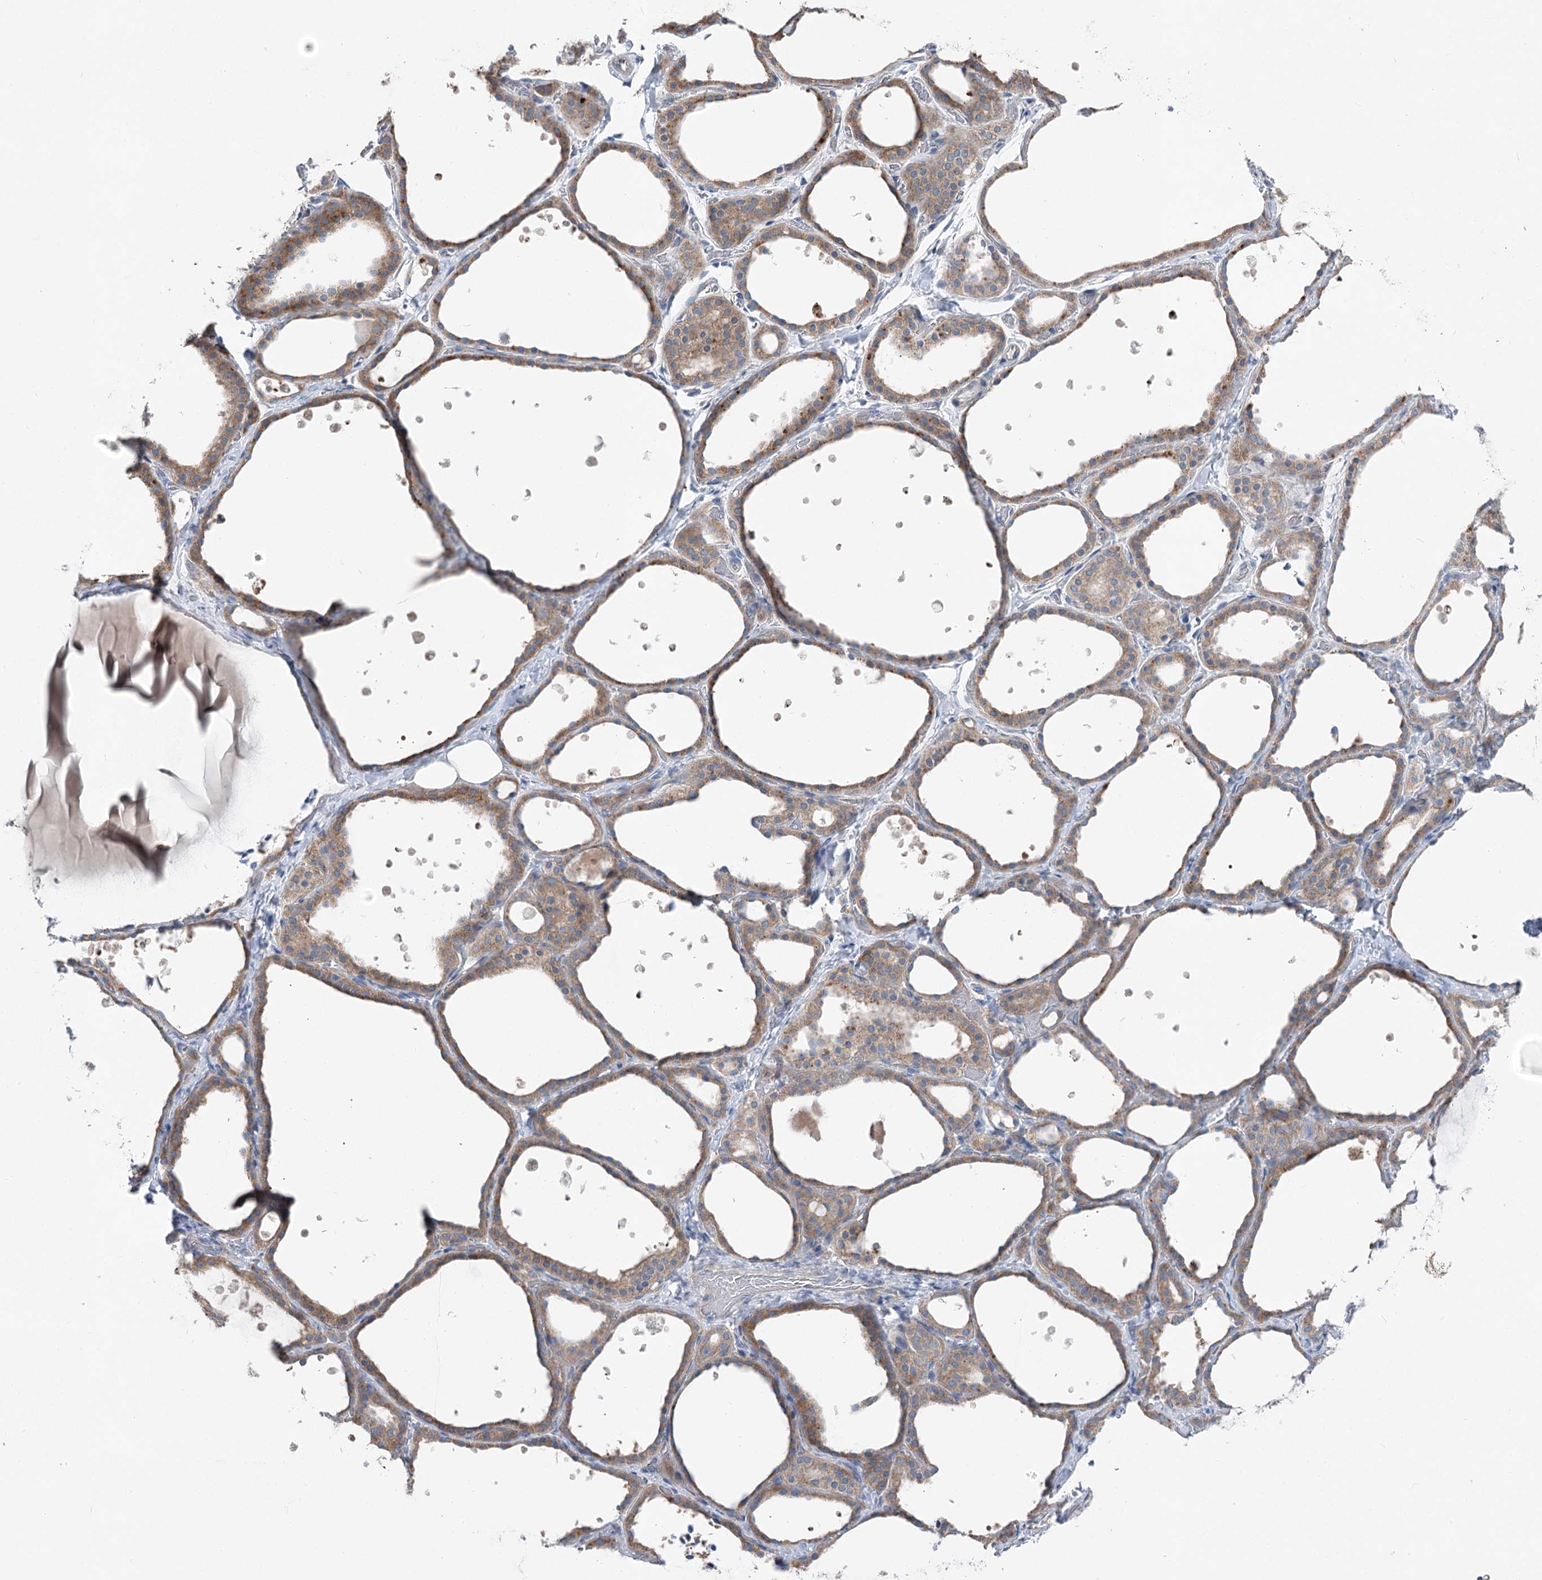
{"staining": {"intensity": "moderate", "quantity": ">75%", "location": "cytoplasmic/membranous"}, "tissue": "thyroid gland", "cell_type": "Glandular cells", "image_type": "normal", "snomed": [{"axis": "morphology", "description": "Normal tissue, NOS"}, {"axis": "topography", "description": "Thyroid gland"}], "caption": "DAB immunohistochemical staining of normal thyroid gland displays moderate cytoplasmic/membranous protein positivity in approximately >75% of glandular cells. The staining was performed using DAB (3,3'-diaminobenzidine), with brown indicating positive protein expression. Nuclei are stained blue with hematoxylin.", "gene": "POGLUT1", "patient": {"sex": "female", "age": 44}}